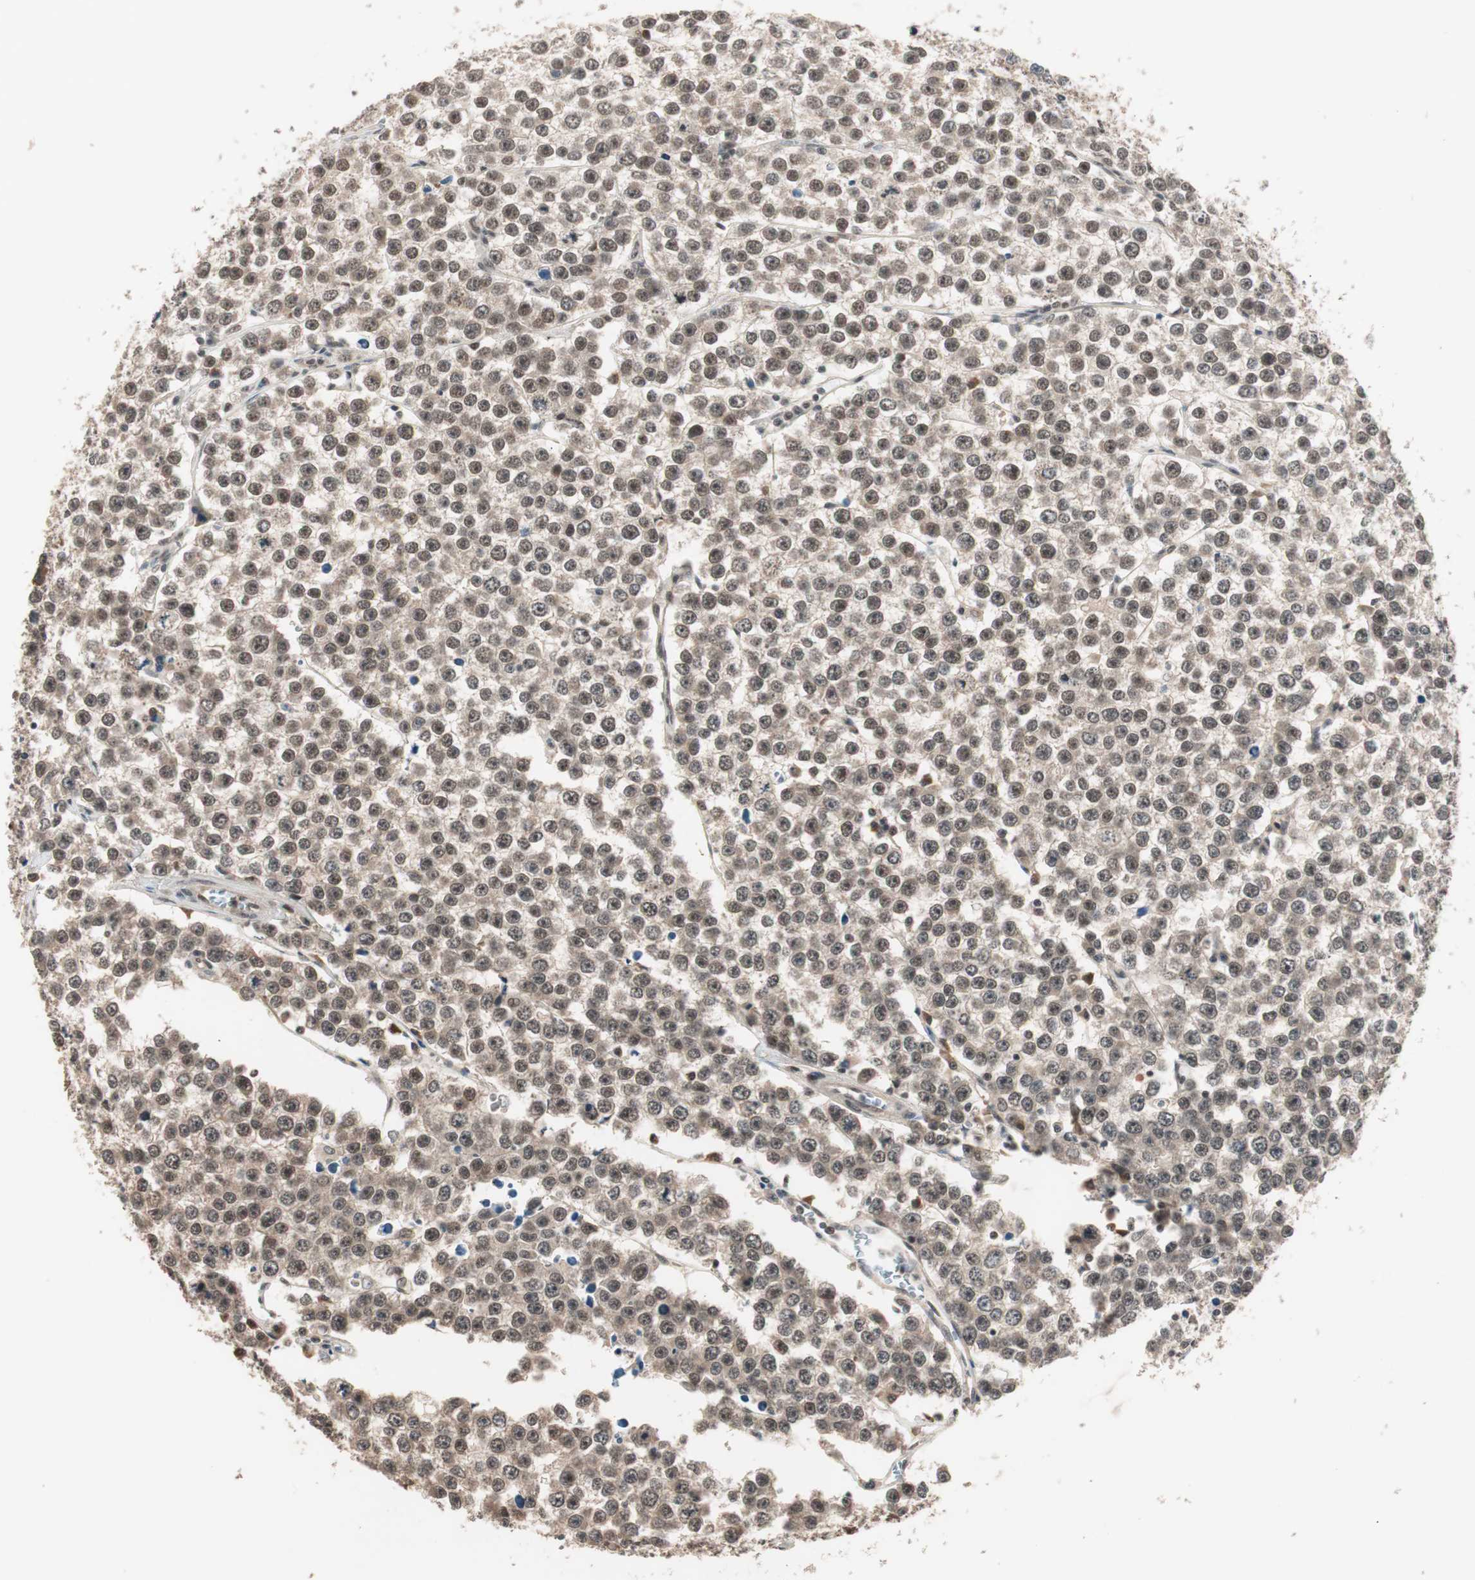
{"staining": {"intensity": "weak", "quantity": ">75%", "location": "cytoplasmic/membranous"}, "tissue": "testis cancer", "cell_type": "Tumor cells", "image_type": "cancer", "snomed": [{"axis": "morphology", "description": "Seminoma, NOS"}, {"axis": "morphology", "description": "Carcinoma, Embryonal, NOS"}, {"axis": "topography", "description": "Testis"}], "caption": "Immunohistochemical staining of embryonal carcinoma (testis) reveals low levels of weak cytoplasmic/membranous staining in approximately >75% of tumor cells. The protein is shown in brown color, while the nuclei are stained blue.", "gene": "NFRKB", "patient": {"sex": "male", "age": 52}}